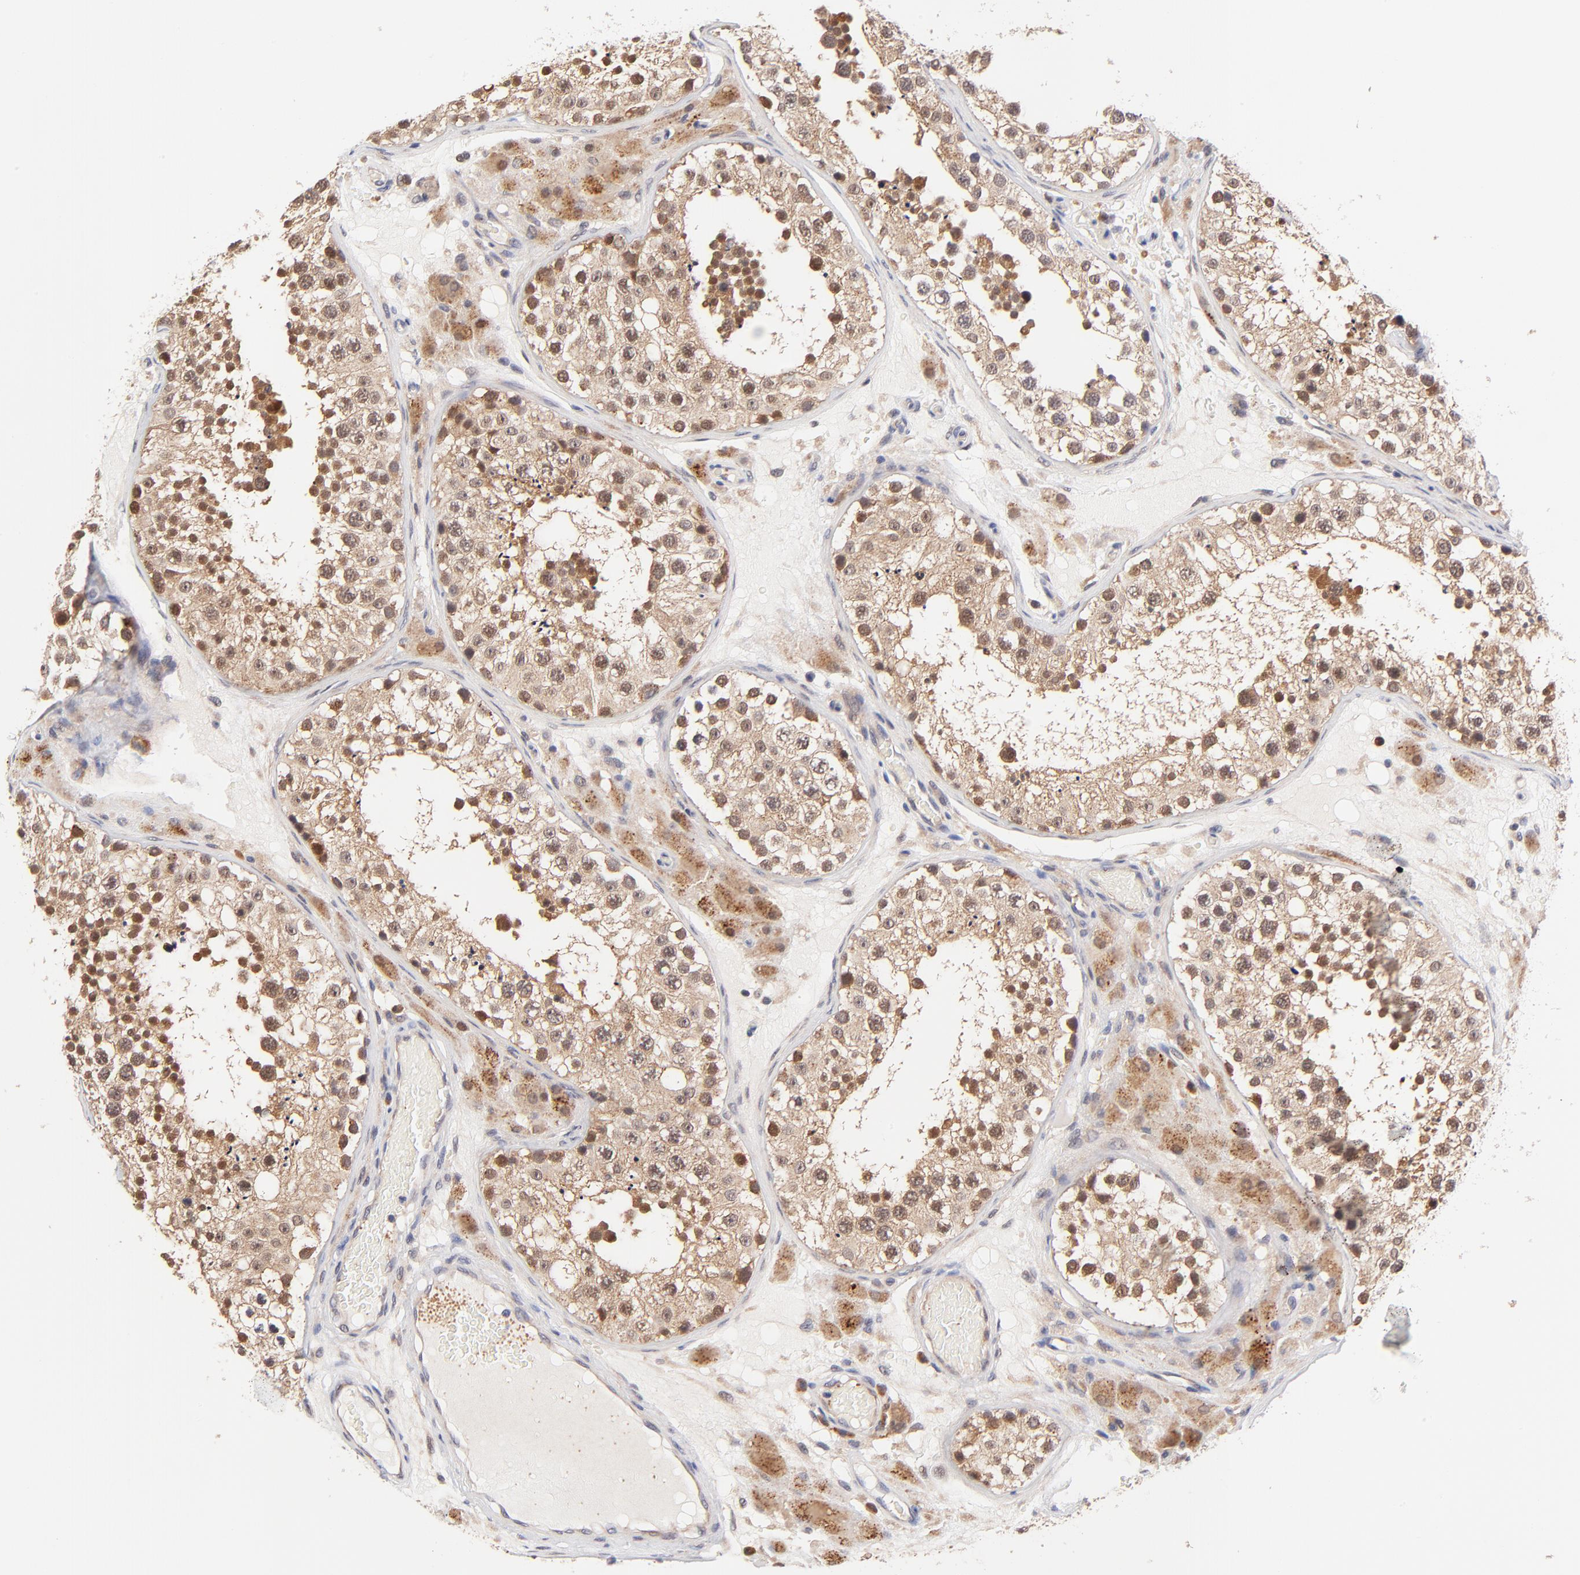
{"staining": {"intensity": "moderate", "quantity": ">75%", "location": "cytoplasmic/membranous,nuclear"}, "tissue": "testis", "cell_type": "Cells in seminiferous ducts", "image_type": "normal", "snomed": [{"axis": "morphology", "description": "Normal tissue, NOS"}, {"axis": "topography", "description": "Testis"}], "caption": "The immunohistochemical stain labels moderate cytoplasmic/membranous,nuclear expression in cells in seminiferous ducts of benign testis.", "gene": "TXNL1", "patient": {"sex": "male", "age": 26}}